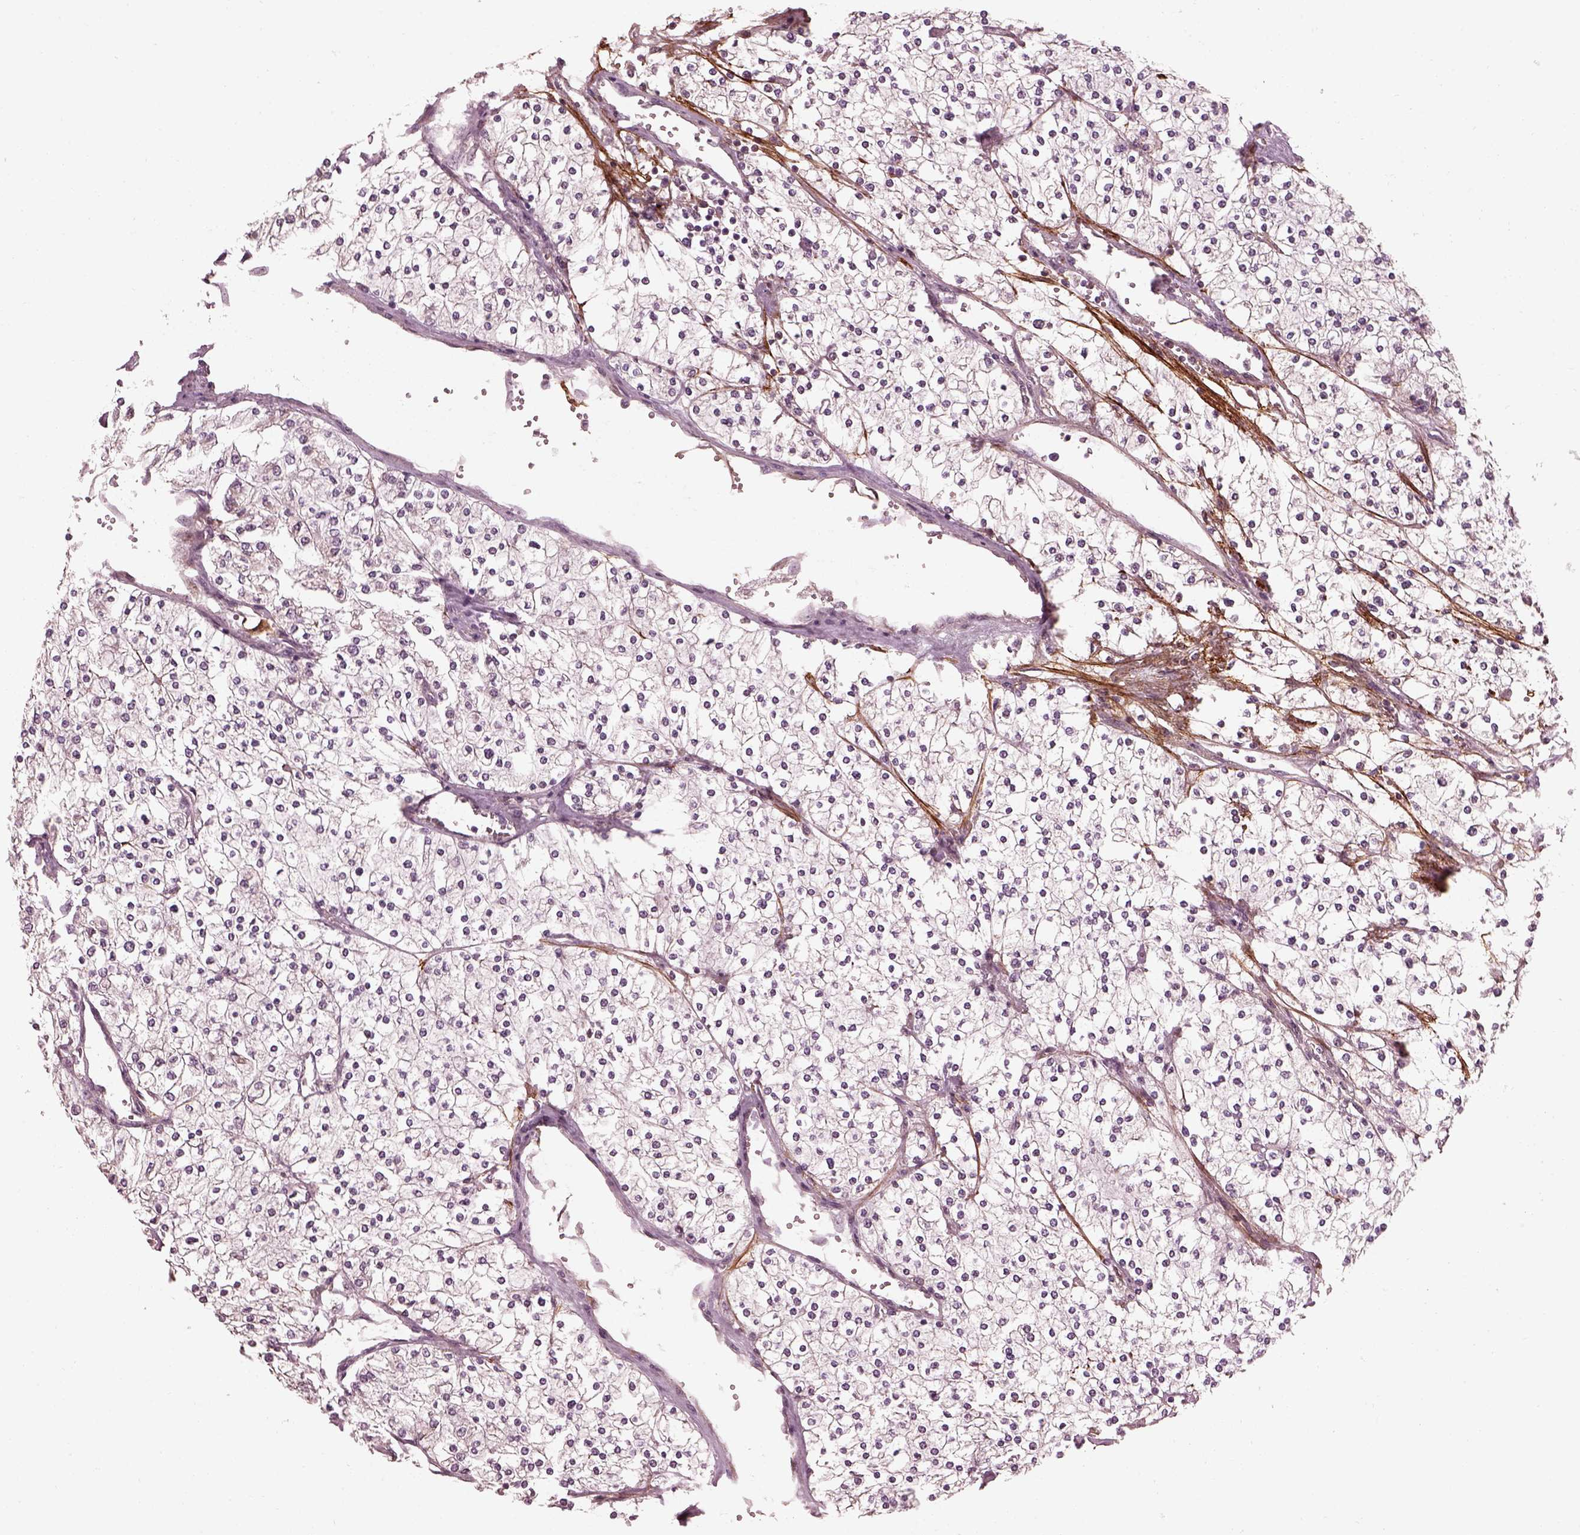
{"staining": {"intensity": "negative", "quantity": "none", "location": "none"}, "tissue": "renal cancer", "cell_type": "Tumor cells", "image_type": "cancer", "snomed": [{"axis": "morphology", "description": "Adenocarcinoma, NOS"}, {"axis": "topography", "description": "Kidney"}], "caption": "High power microscopy micrograph of an immunohistochemistry image of renal cancer, revealing no significant staining in tumor cells.", "gene": "EFEMP1", "patient": {"sex": "male", "age": 80}}